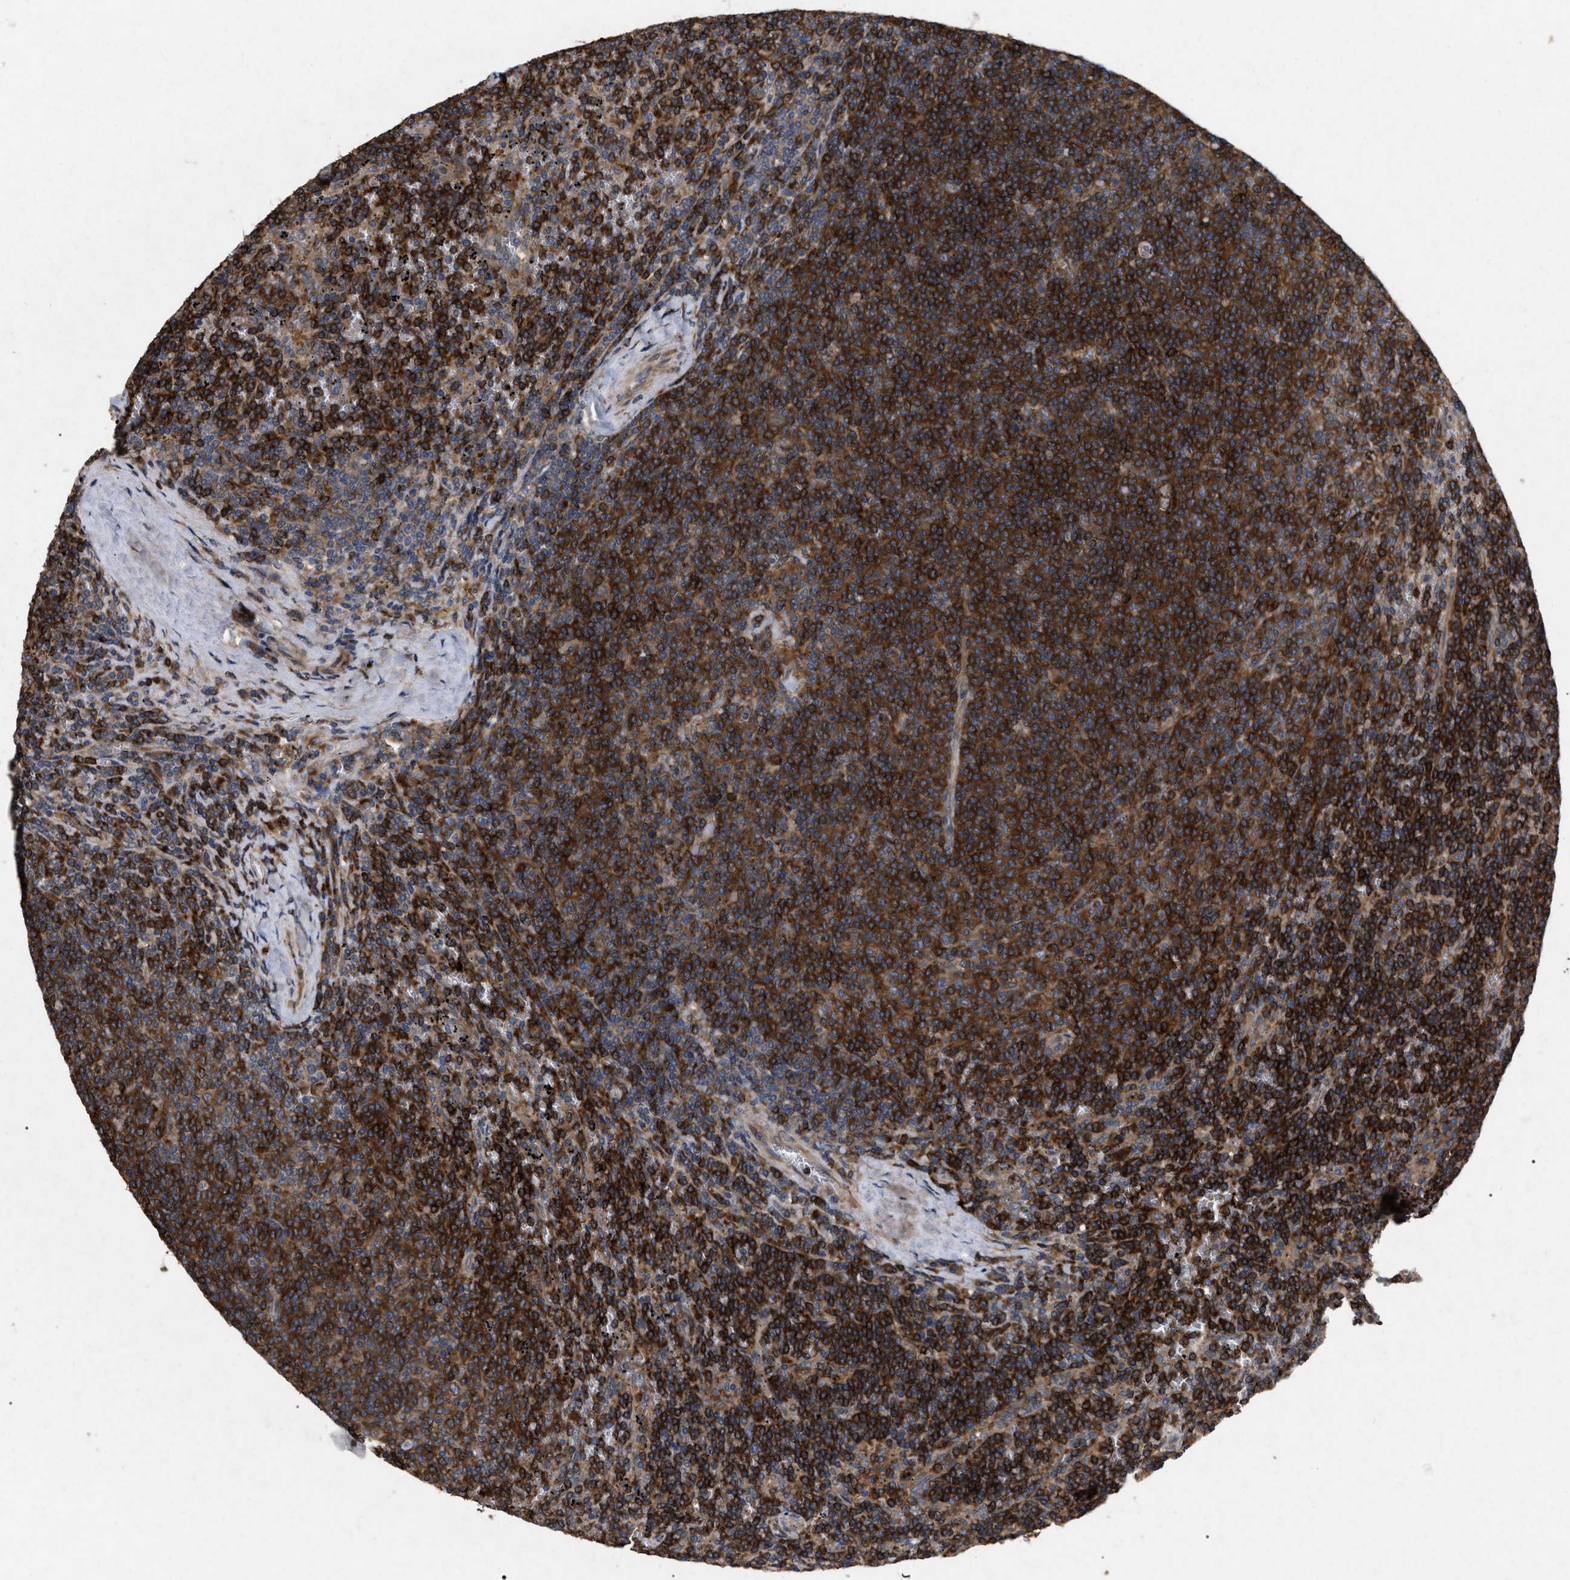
{"staining": {"intensity": "strong", "quantity": ">75%", "location": "cytoplasmic/membranous"}, "tissue": "lymphoma", "cell_type": "Tumor cells", "image_type": "cancer", "snomed": [{"axis": "morphology", "description": "Malignant lymphoma, non-Hodgkin's type, Low grade"}, {"axis": "topography", "description": "Spleen"}], "caption": "Strong cytoplasmic/membranous staining is appreciated in approximately >75% of tumor cells in malignant lymphoma, non-Hodgkin's type (low-grade). (DAB IHC, brown staining for protein, blue staining for nuclei).", "gene": "CDKN2C", "patient": {"sex": "female", "age": 50}}